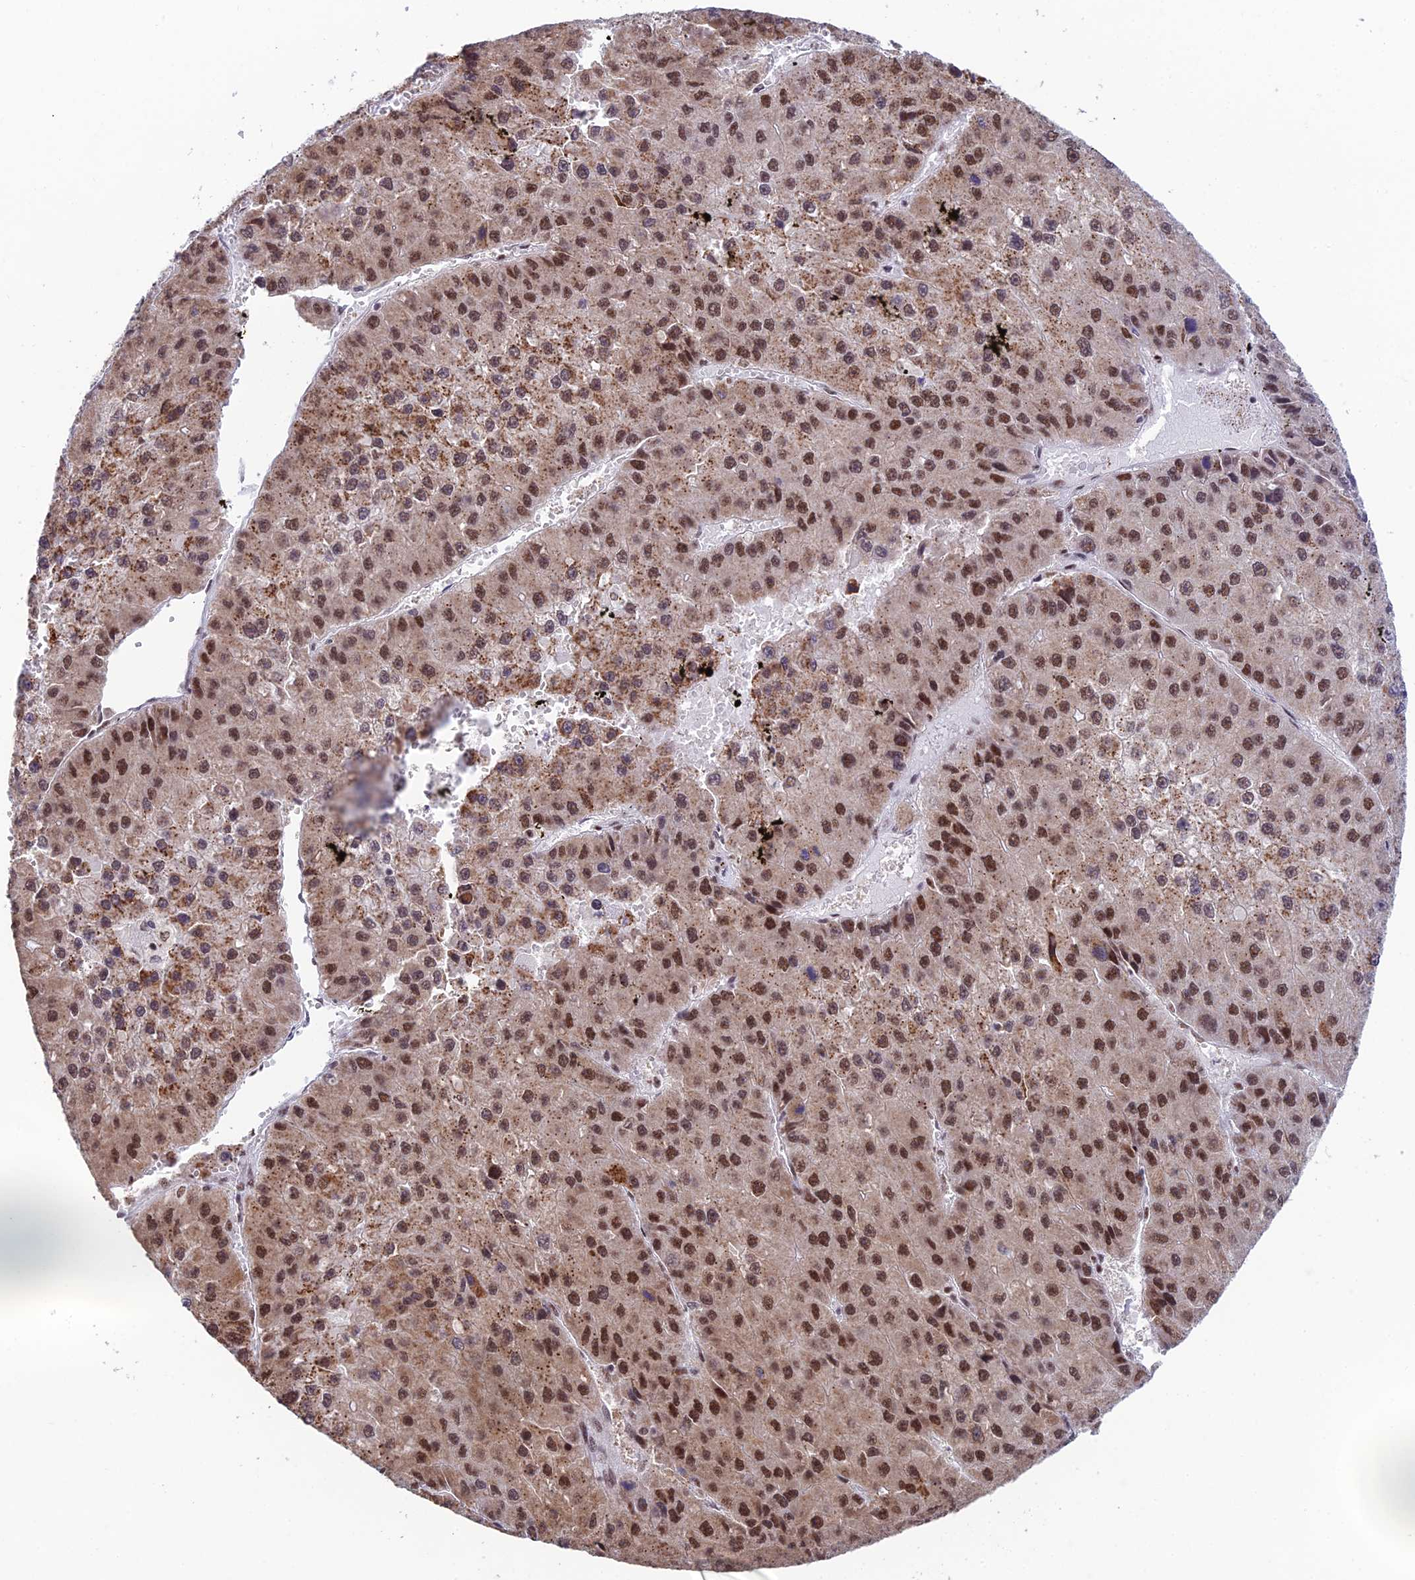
{"staining": {"intensity": "moderate", "quantity": ">75%", "location": "cytoplasmic/membranous,nuclear"}, "tissue": "liver cancer", "cell_type": "Tumor cells", "image_type": "cancer", "snomed": [{"axis": "morphology", "description": "Carcinoma, Hepatocellular, NOS"}, {"axis": "topography", "description": "Liver"}], "caption": "Liver cancer stained for a protein (brown) demonstrates moderate cytoplasmic/membranous and nuclear positive positivity in about >75% of tumor cells.", "gene": "THOC7", "patient": {"sex": "female", "age": 73}}